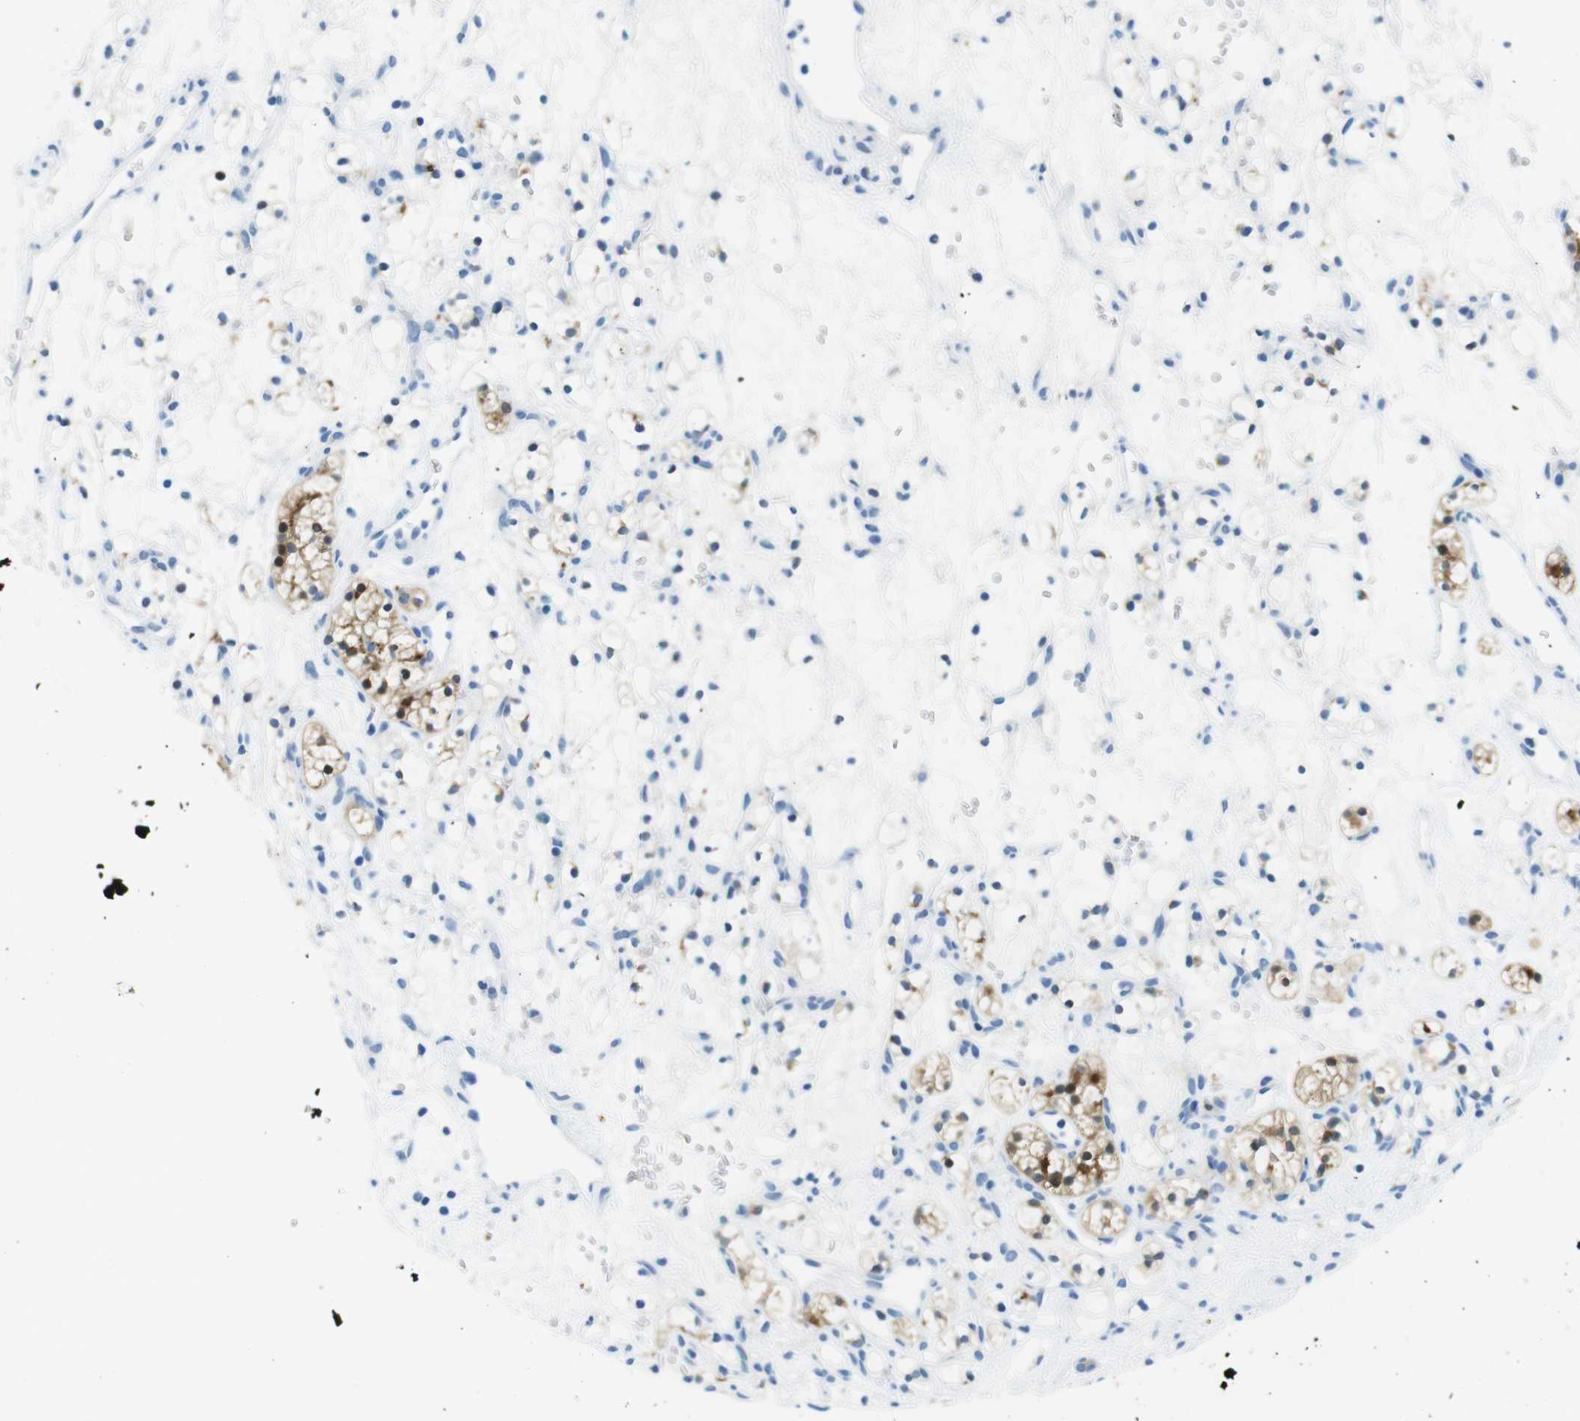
{"staining": {"intensity": "moderate", "quantity": "25%-75%", "location": "cytoplasmic/membranous,nuclear"}, "tissue": "renal cancer", "cell_type": "Tumor cells", "image_type": "cancer", "snomed": [{"axis": "morphology", "description": "Adenocarcinoma, NOS"}, {"axis": "topography", "description": "Kidney"}], "caption": "Immunohistochemical staining of human adenocarcinoma (renal) reveals moderate cytoplasmic/membranous and nuclear protein expression in about 25%-75% of tumor cells. (DAB (3,3'-diaminobenzidine) = brown stain, brightfield microscopy at high magnification).", "gene": "TFAP2C", "patient": {"sex": "female", "age": 60}}